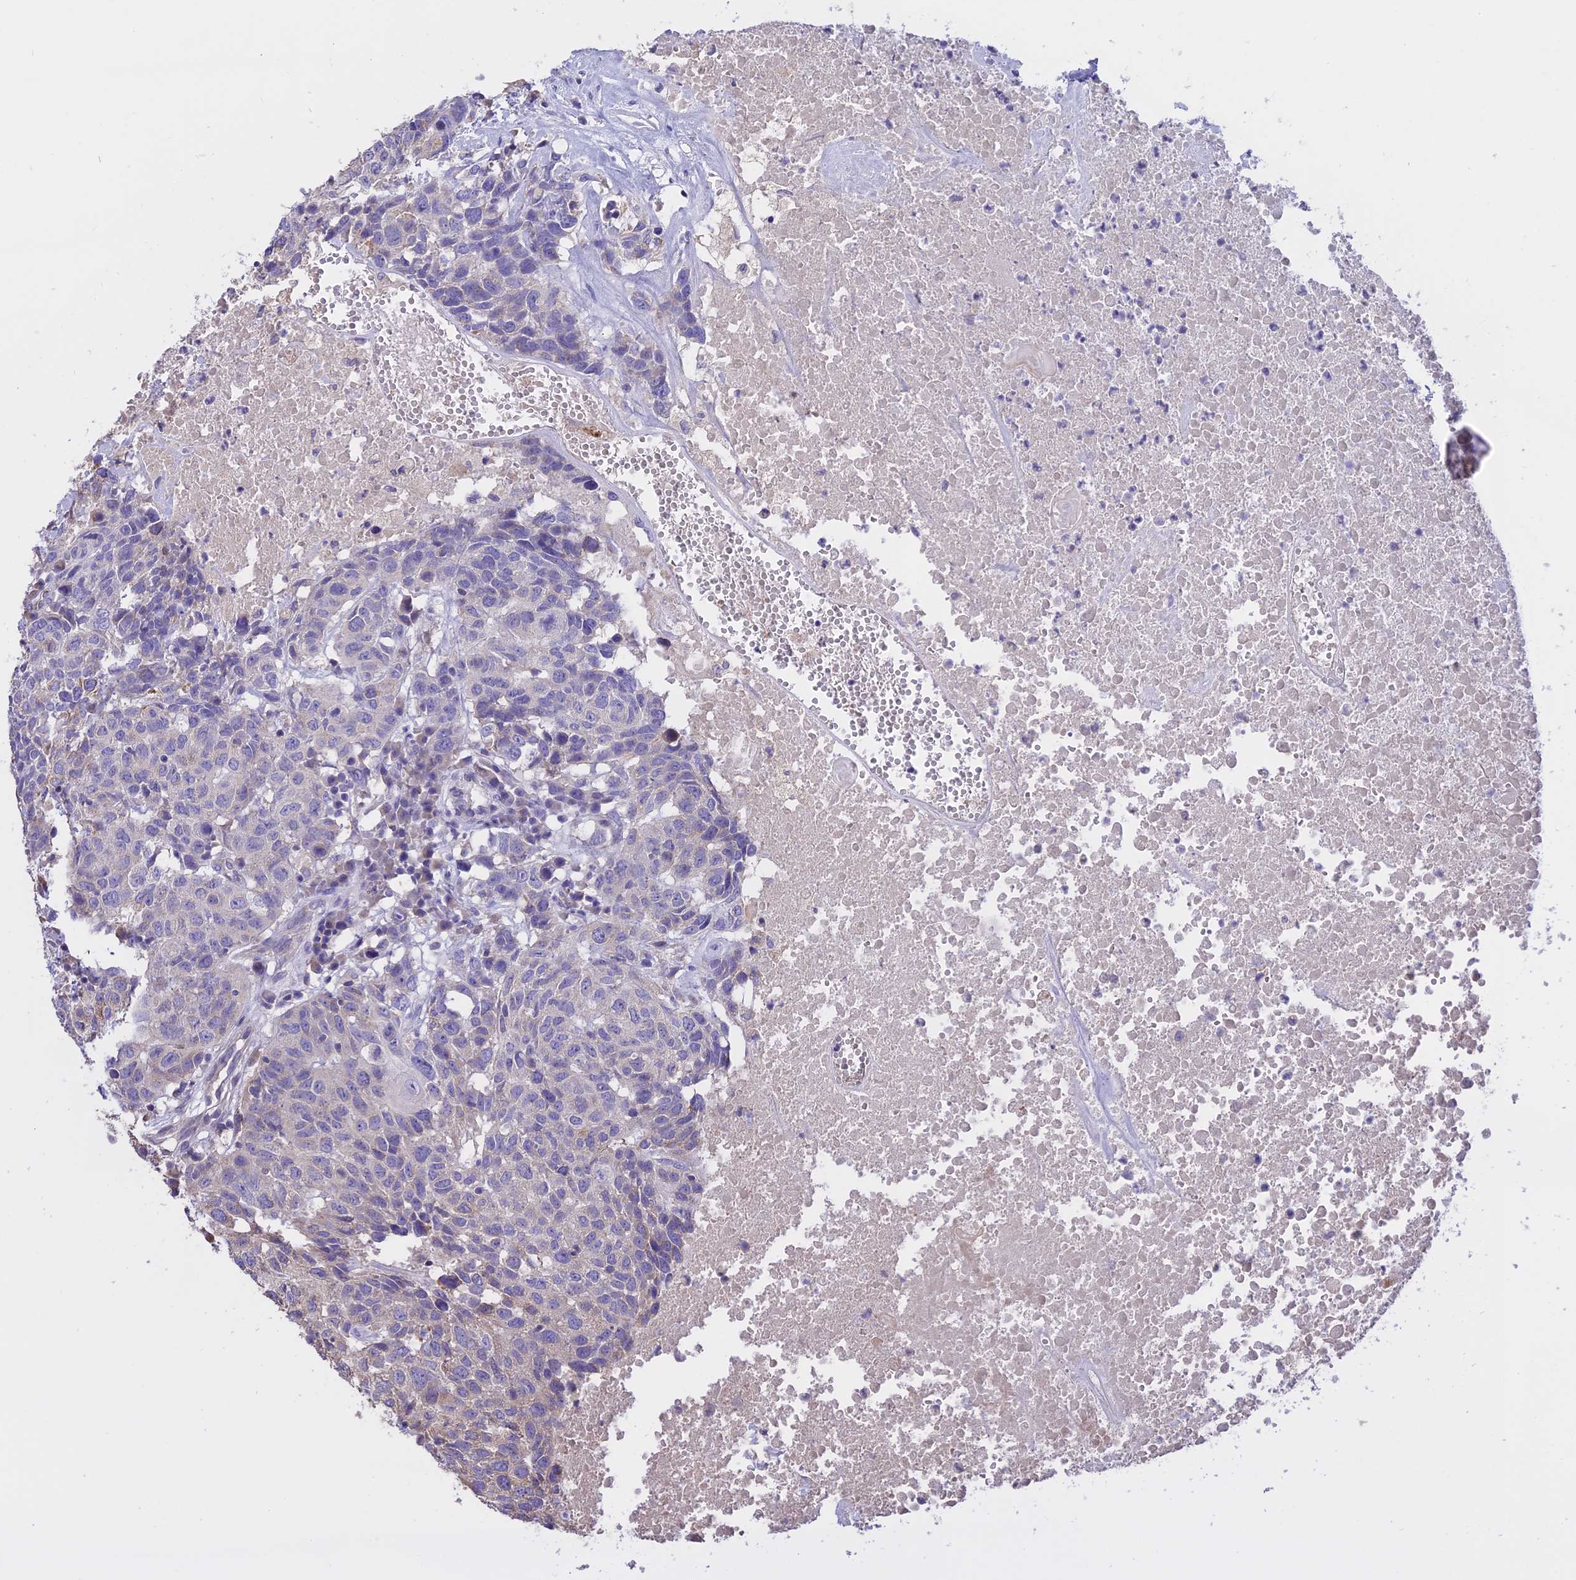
{"staining": {"intensity": "negative", "quantity": "none", "location": "none"}, "tissue": "head and neck cancer", "cell_type": "Tumor cells", "image_type": "cancer", "snomed": [{"axis": "morphology", "description": "Squamous cell carcinoma, NOS"}, {"axis": "topography", "description": "Head-Neck"}], "caption": "The immunohistochemistry image has no significant expression in tumor cells of head and neck cancer (squamous cell carcinoma) tissue.", "gene": "WFDC2", "patient": {"sex": "male", "age": 66}}